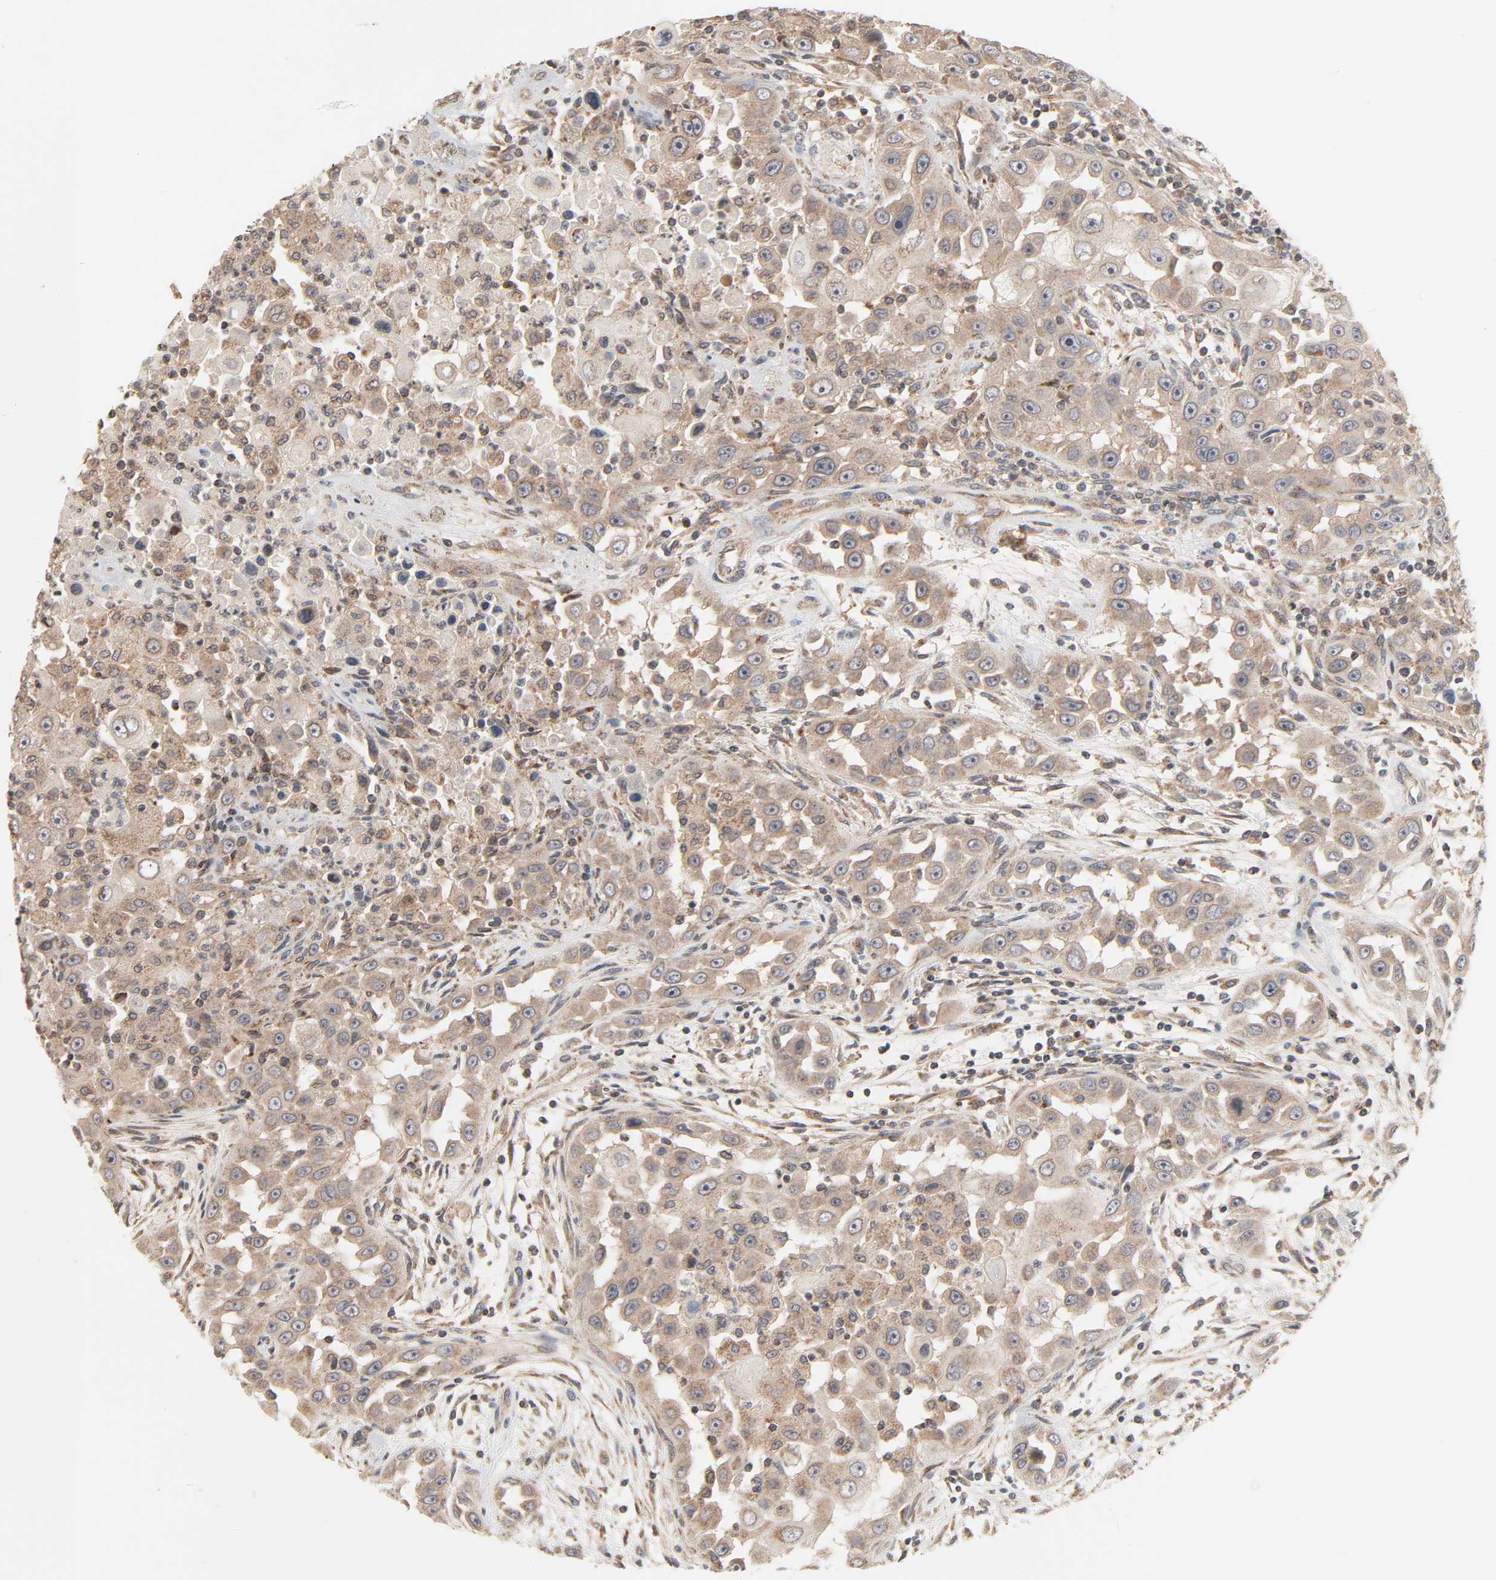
{"staining": {"intensity": "weak", "quantity": ">75%", "location": "cytoplasmic/membranous"}, "tissue": "head and neck cancer", "cell_type": "Tumor cells", "image_type": "cancer", "snomed": [{"axis": "morphology", "description": "Carcinoma, NOS"}, {"axis": "topography", "description": "Head-Neck"}], "caption": "A micrograph of head and neck cancer (carcinoma) stained for a protein demonstrates weak cytoplasmic/membranous brown staining in tumor cells.", "gene": "CLEC4E", "patient": {"sex": "male", "age": 87}}